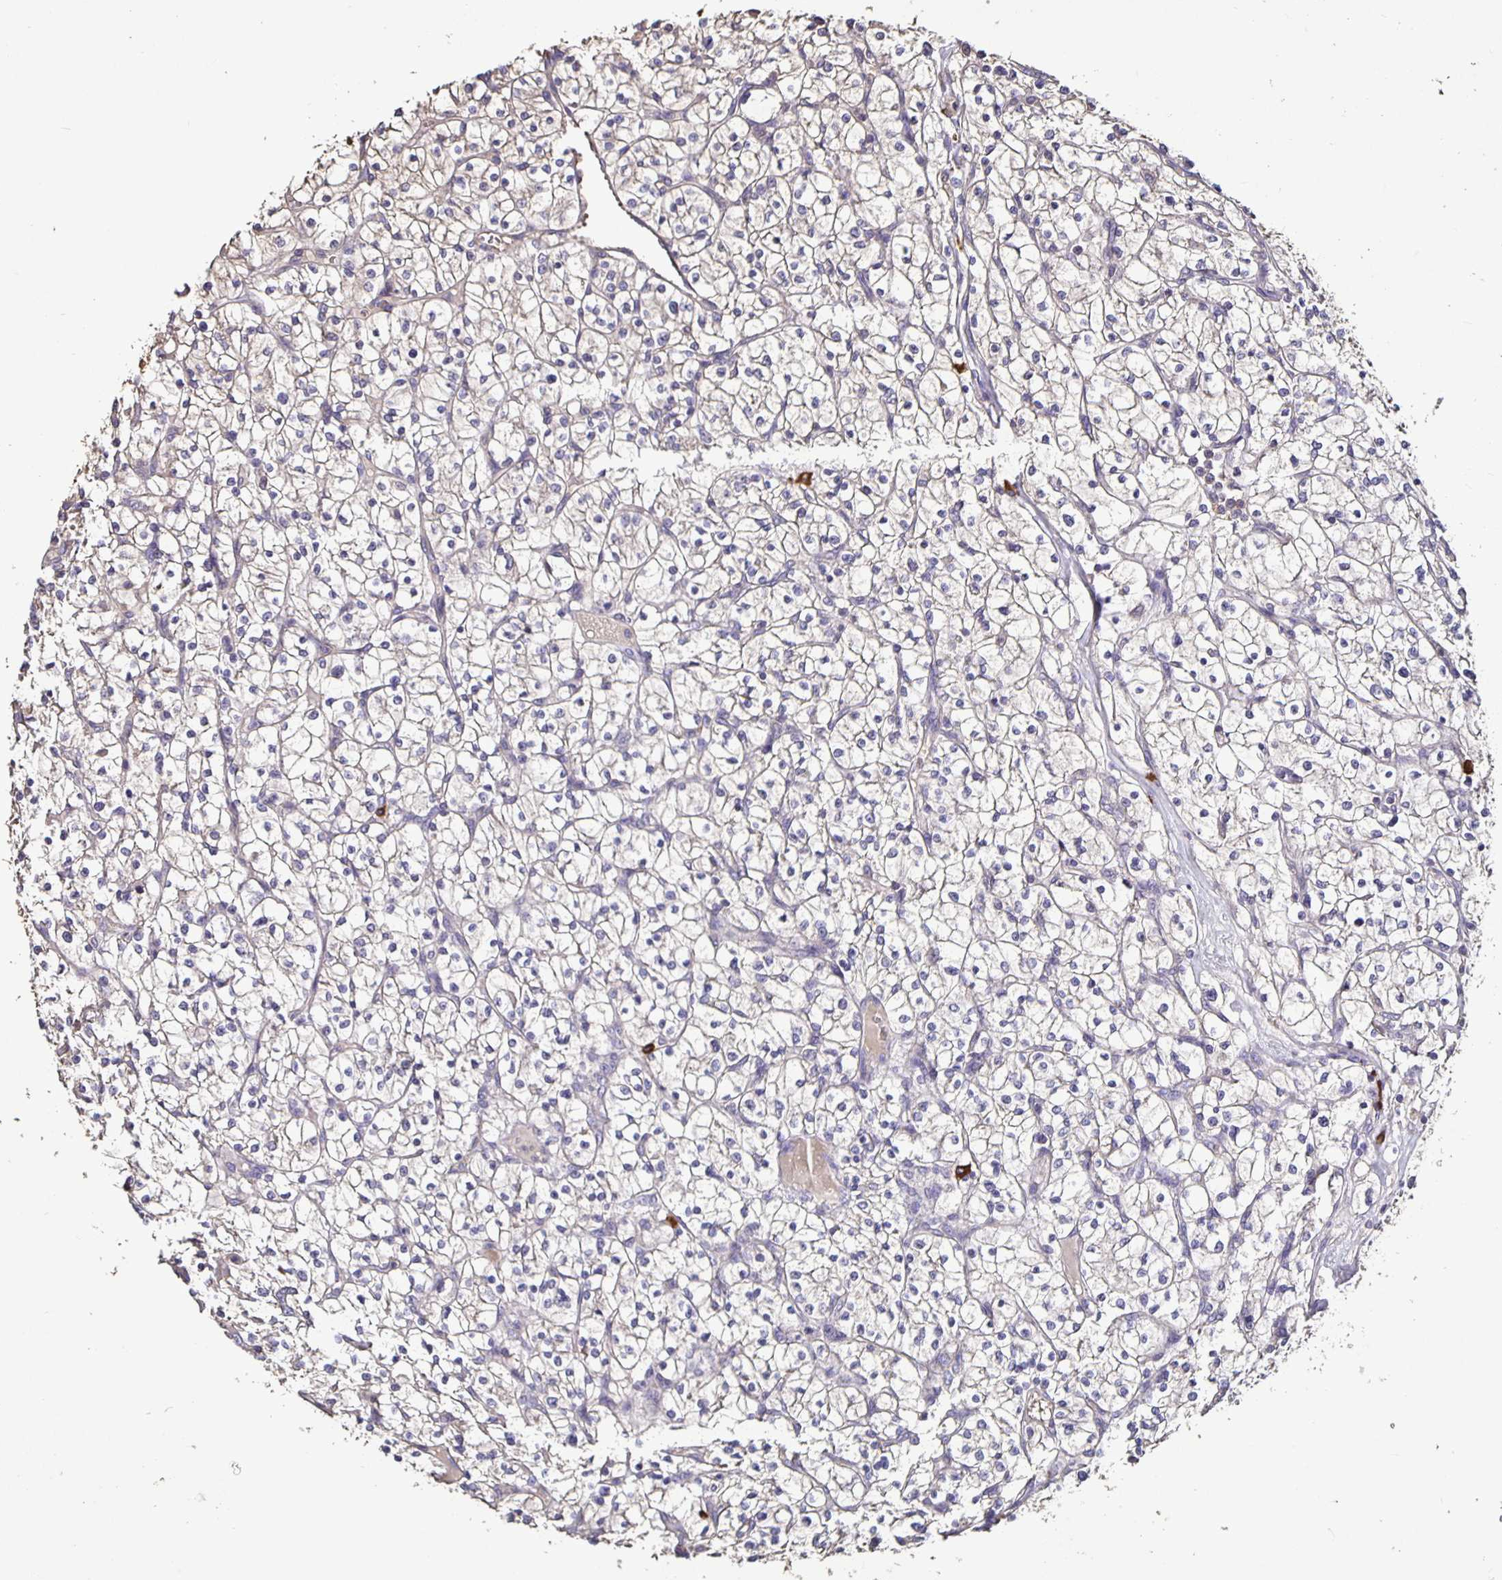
{"staining": {"intensity": "negative", "quantity": "none", "location": "none"}, "tissue": "renal cancer", "cell_type": "Tumor cells", "image_type": "cancer", "snomed": [{"axis": "morphology", "description": "Adenocarcinoma, NOS"}, {"axis": "topography", "description": "Kidney"}], "caption": "Adenocarcinoma (renal) stained for a protein using immunohistochemistry (IHC) demonstrates no expression tumor cells.", "gene": "FCER1A", "patient": {"sex": "female", "age": 64}}